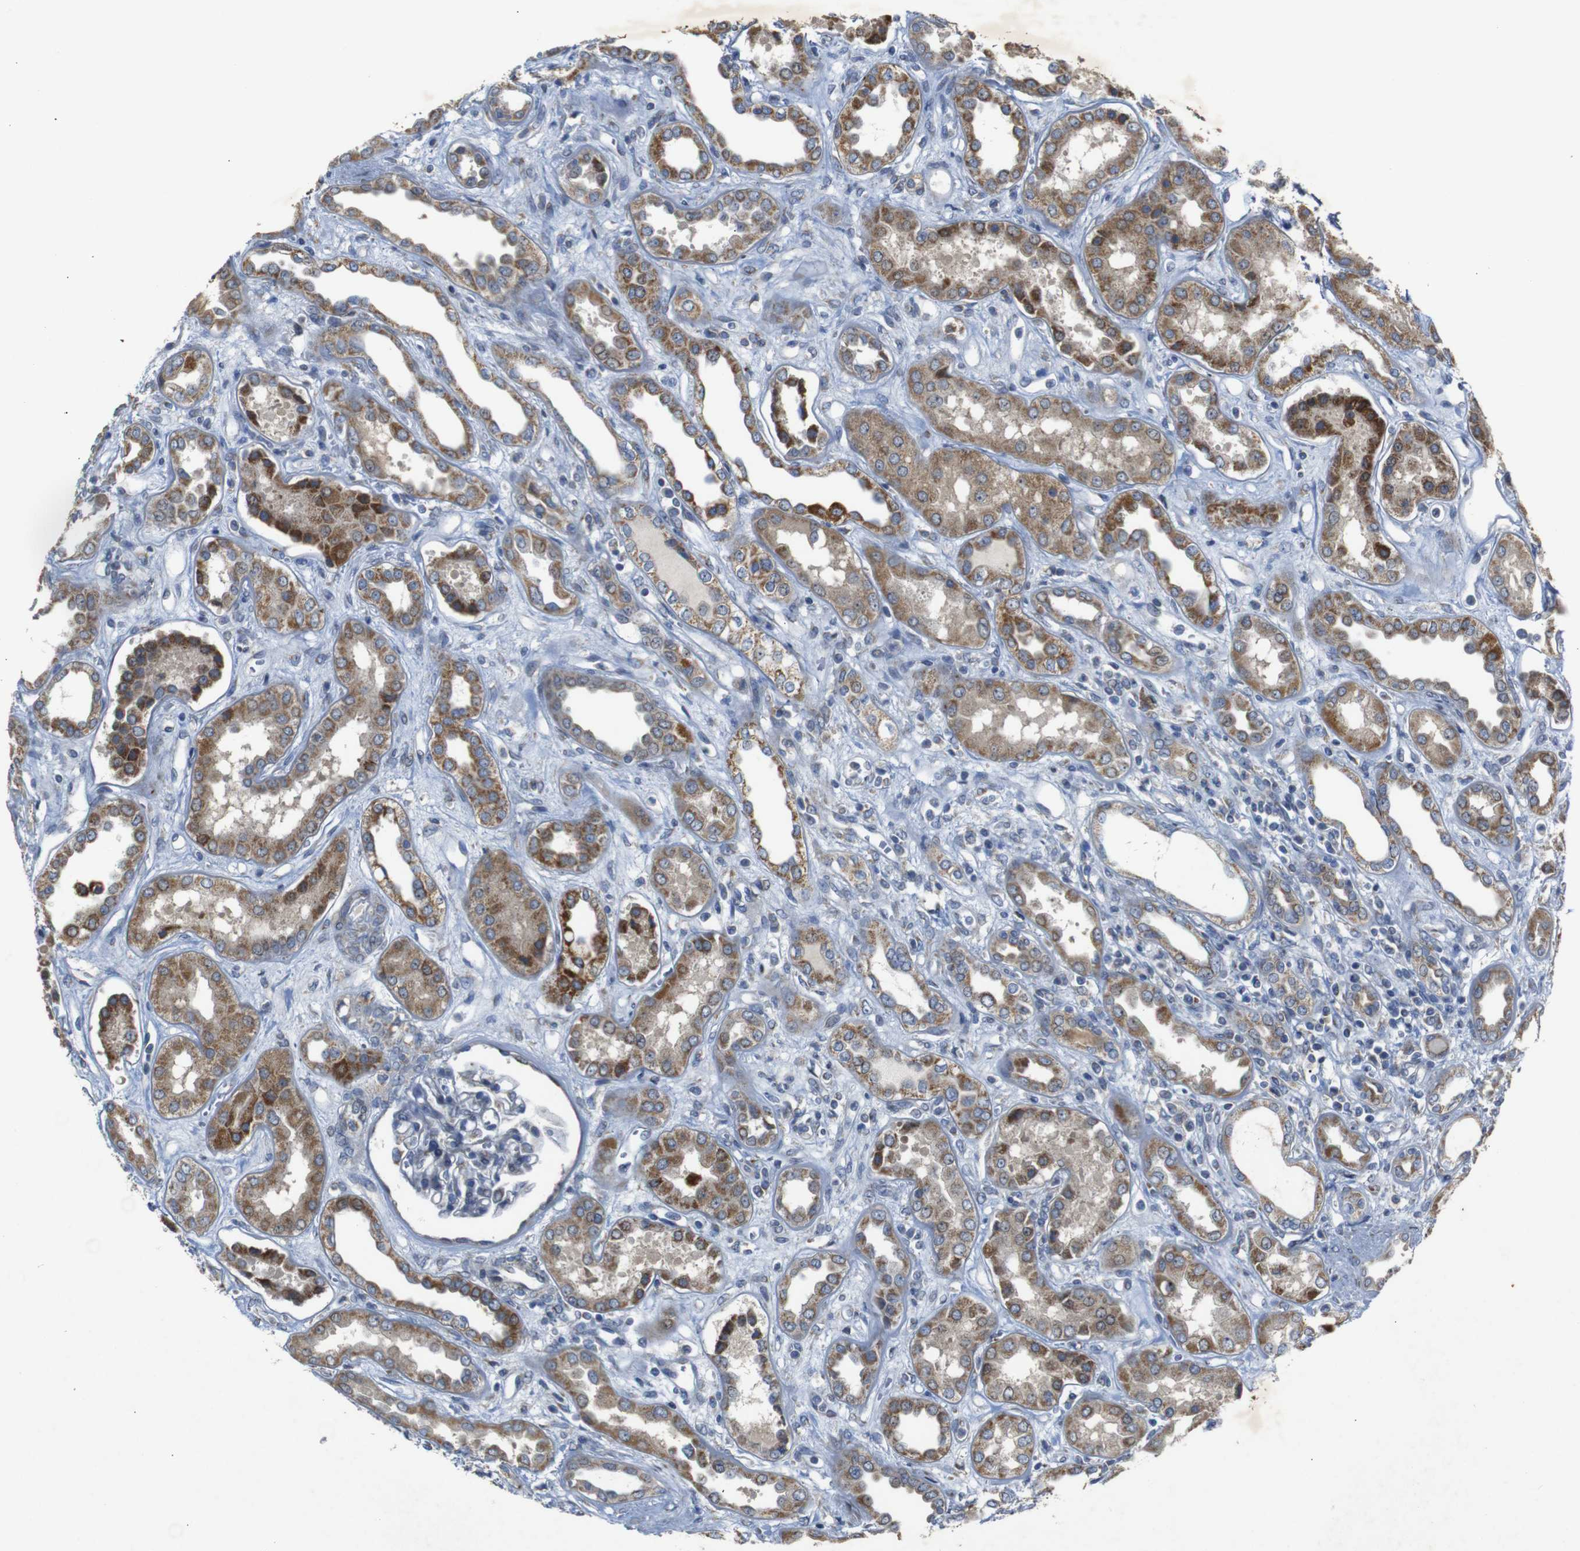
{"staining": {"intensity": "negative", "quantity": "none", "location": "none"}, "tissue": "kidney", "cell_type": "Cells in glomeruli", "image_type": "normal", "snomed": [{"axis": "morphology", "description": "Normal tissue, NOS"}, {"axis": "topography", "description": "Kidney"}], "caption": "An IHC micrograph of unremarkable kidney is shown. There is no staining in cells in glomeruli of kidney.", "gene": "CHST10", "patient": {"sex": "male", "age": 59}}